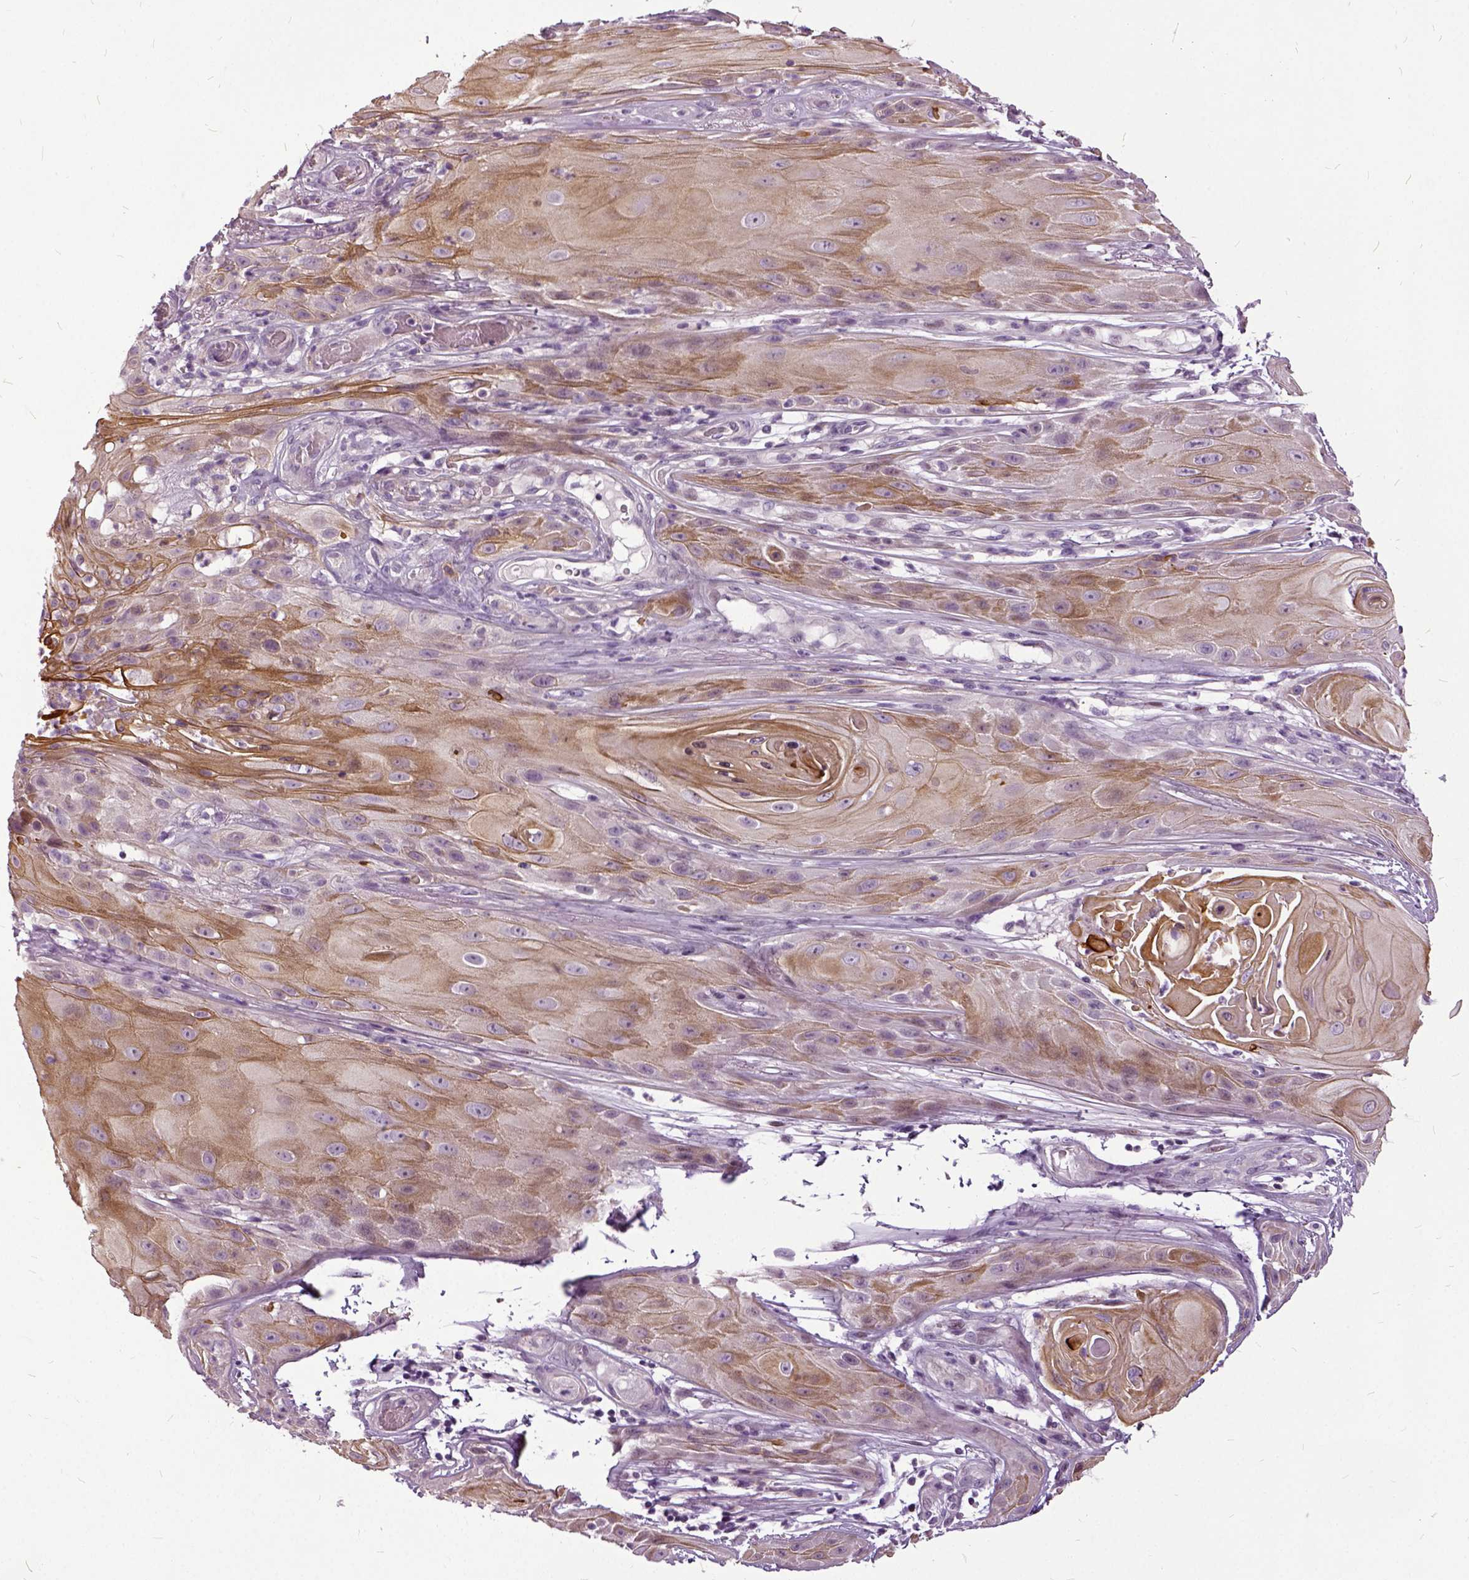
{"staining": {"intensity": "moderate", "quantity": "25%-75%", "location": "cytoplasmic/membranous"}, "tissue": "skin cancer", "cell_type": "Tumor cells", "image_type": "cancer", "snomed": [{"axis": "morphology", "description": "Squamous cell carcinoma, NOS"}, {"axis": "topography", "description": "Skin"}], "caption": "Brown immunohistochemical staining in human skin cancer (squamous cell carcinoma) shows moderate cytoplasmic/membranous positivity in approximately 25%-75% of tumor cells.", "gene": "ILRUN", "patient": {"sex": "male", "age": 62}}